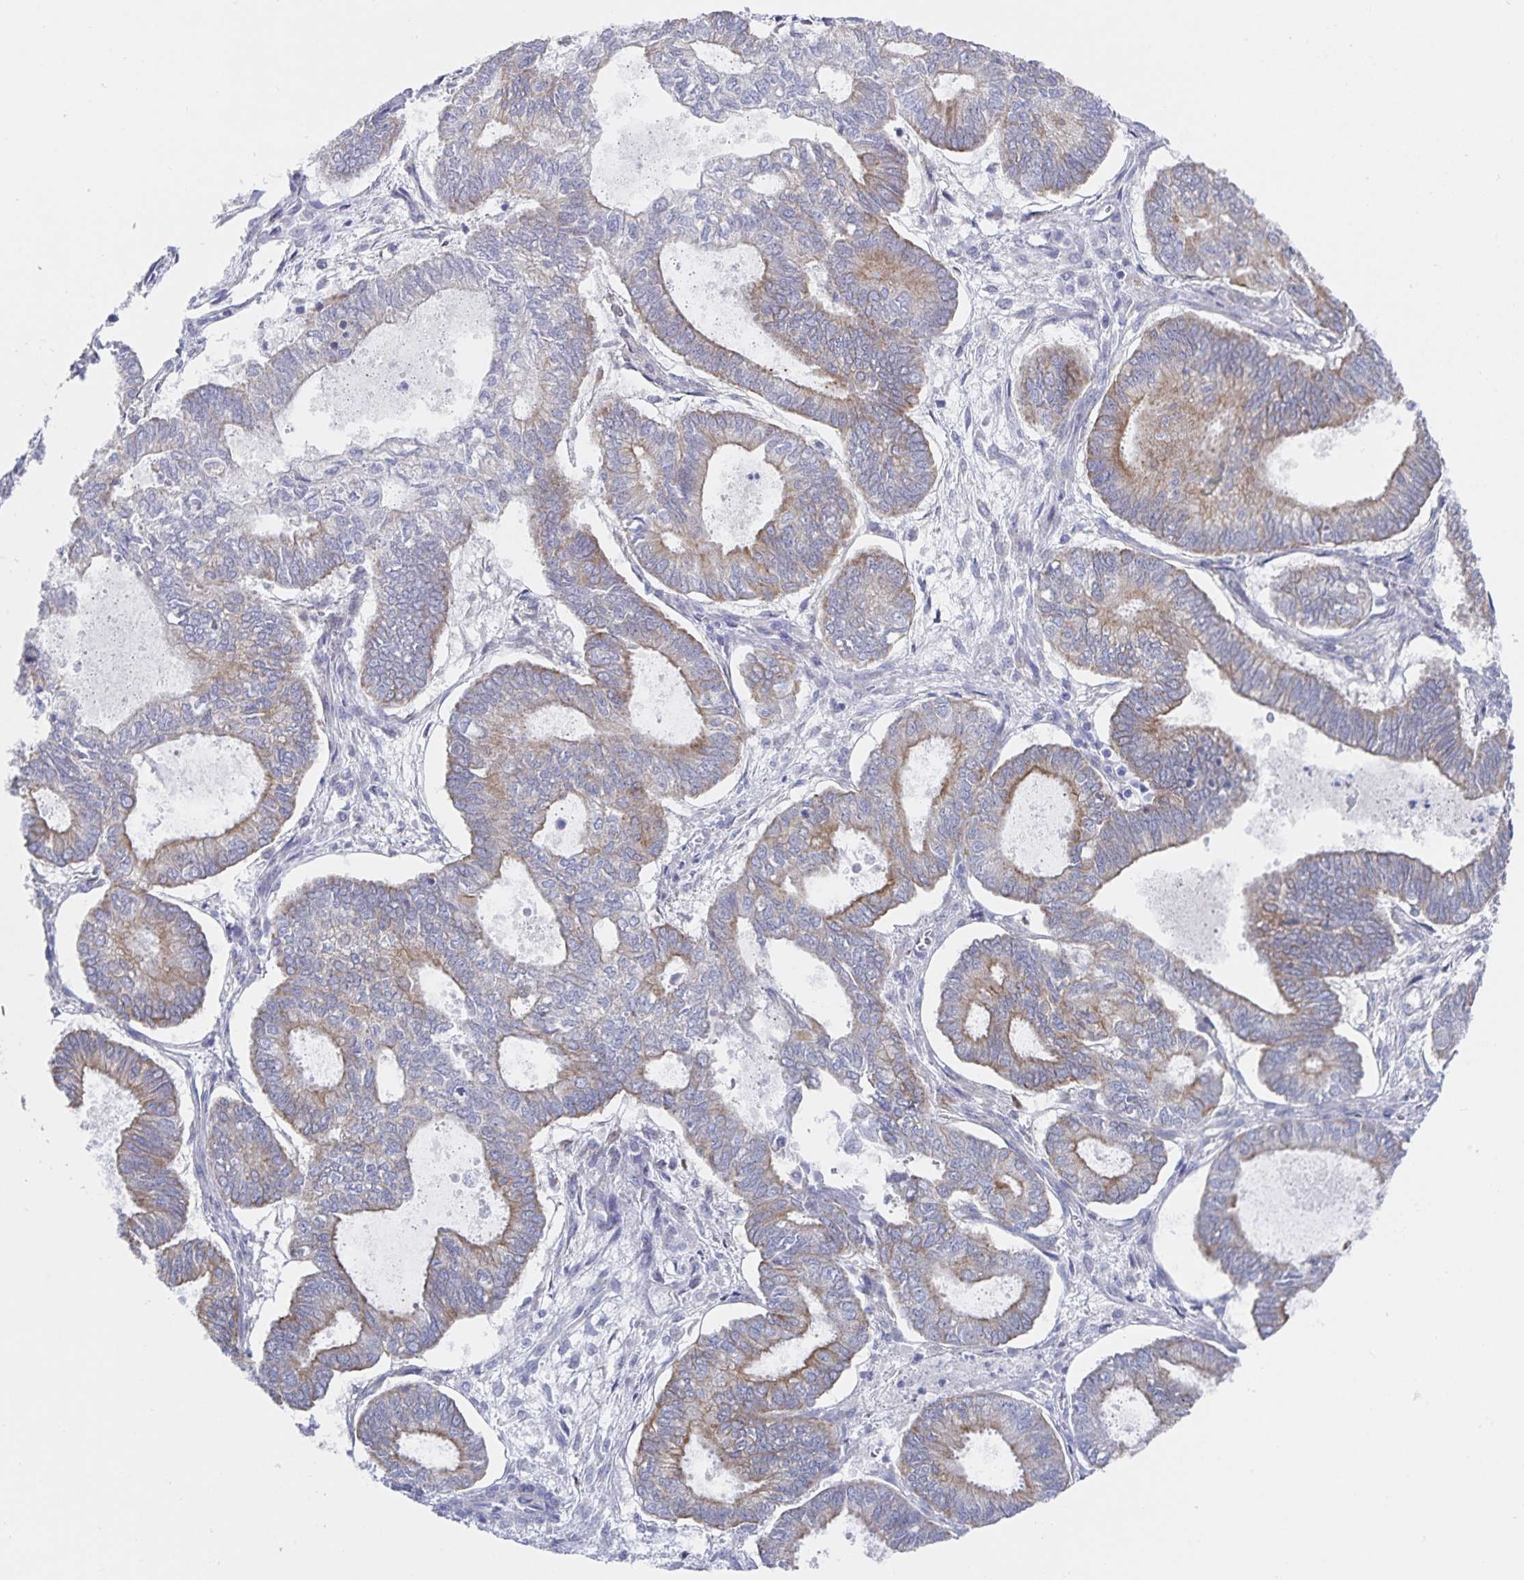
{"staining": {"intensity": "weak", "quantity": "25%-75%", "location": "cytoplasmic/membranous"}, "tissue": "ovarian cancer", "cell_type": "Tumor cells", "image_type": "cancer", "snomed": [{"axis": "morphology", "description": "Carcinoma, endometroid"}, {"axis": "topography", "description": "Ovary"}], "caption": "Brown immunohistochemical staining in ovarian endometroid carcinoma demonstrates weak cytoplasmic/membranous positivity in about 25%-75% of tumor cells. (DAB IHC, brown staining for protein, blue staining for nuclei).", "gene": "ZIK1", "patient": {"sex": "female", "age": 64}}